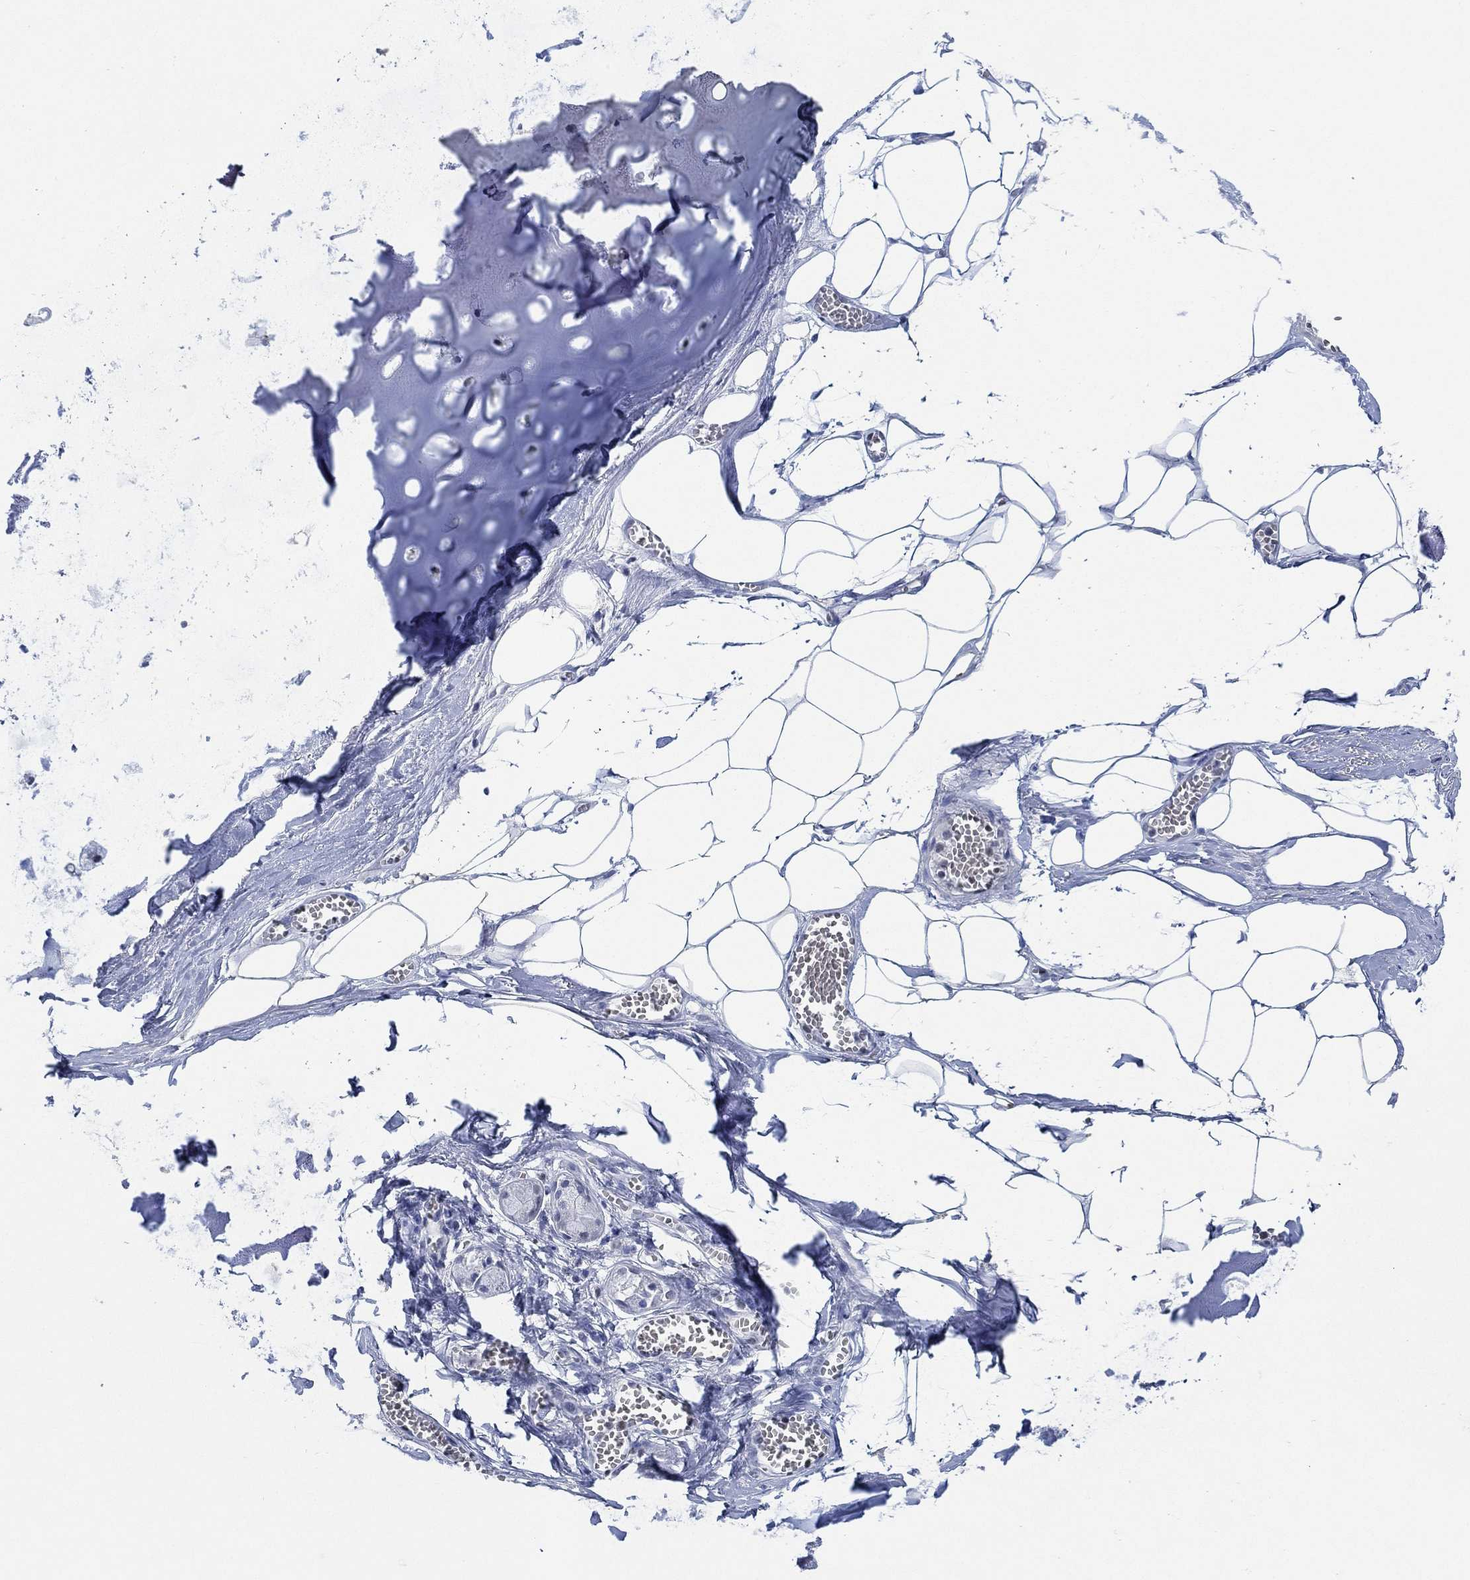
{"staining": {"intensity": "negative", "quantity": "none", "location": "none"}, "tissue": "adipose tissue", "cell_type": "Adipocytes", "image_type": "normal", "snomed": [{"axis": "morphology", "description": "Normal tissue, NOS"}, {"axis": "morphology", "description": "Squamous cell carcinoma, NOS"}, {"axis": "topography", "description": "Cartilage tissue"}, {"axis": "topography", "description": "Lung"}], "caption": "This micrograph is of normal adipose tissue stained with immunohistochemistry (IHC) to label a protein in brown with the nuclei are counter-stained blue. There is no expression in adipocytes.", "gene": "PPP1R17", "patient": {"sex": "male", "age": 66}}